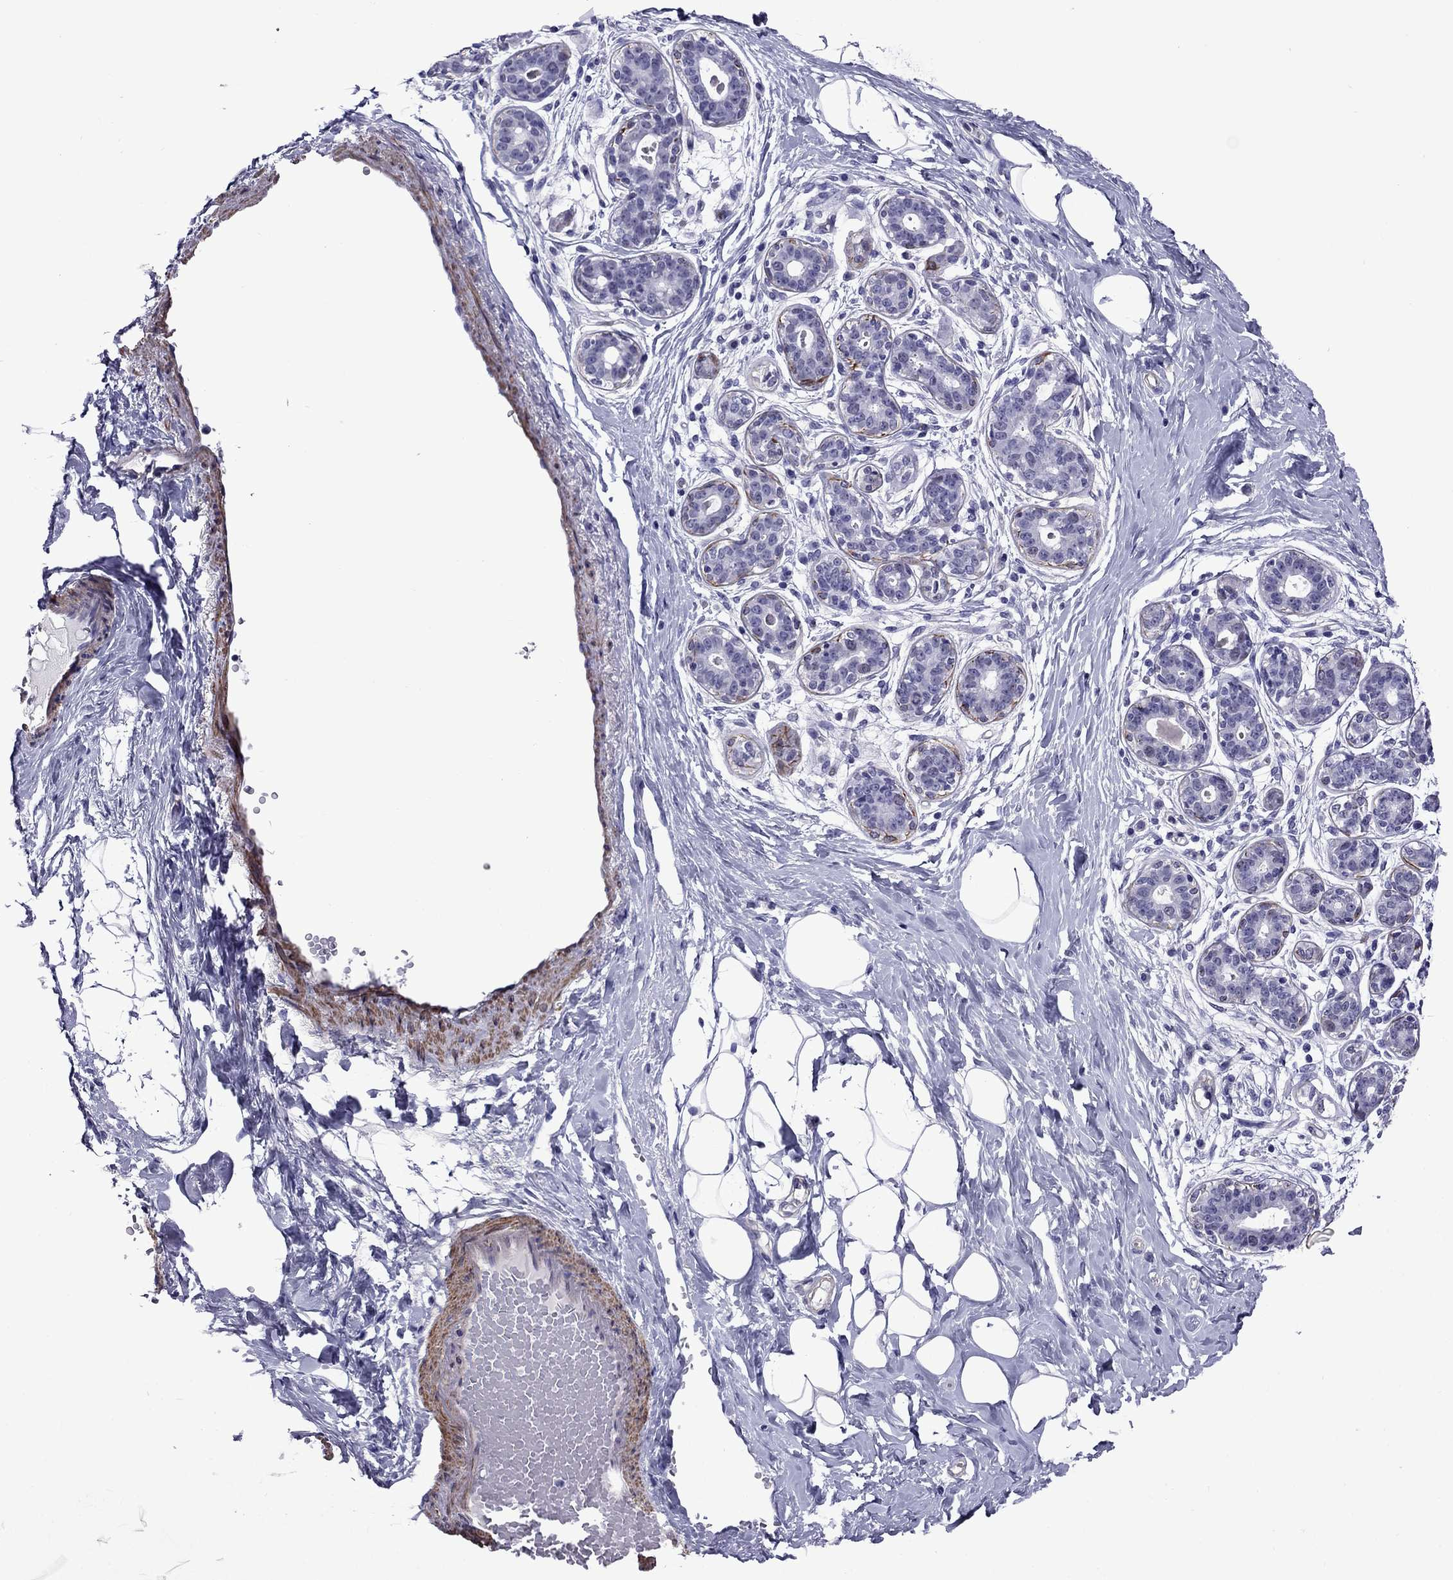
{"staining": {"intensity": "negative", "quantity": "none", "location": "none"}, "tissue": "breast", "cell_type": "Adipocytes", "image_type": "normal", "snomed": [{"axis": "morphology", "description": "Normal tissue, NOS"}, {"axis": "topography", "description": "Skin"}, {"axis": "topography", "description": "Breast"}], "caption": "The histopathology image reveals no staining of adipocytes in unremarkable breast.", "gene": "CHRNA5", "patient": {"sex": "female", "age": 43}}